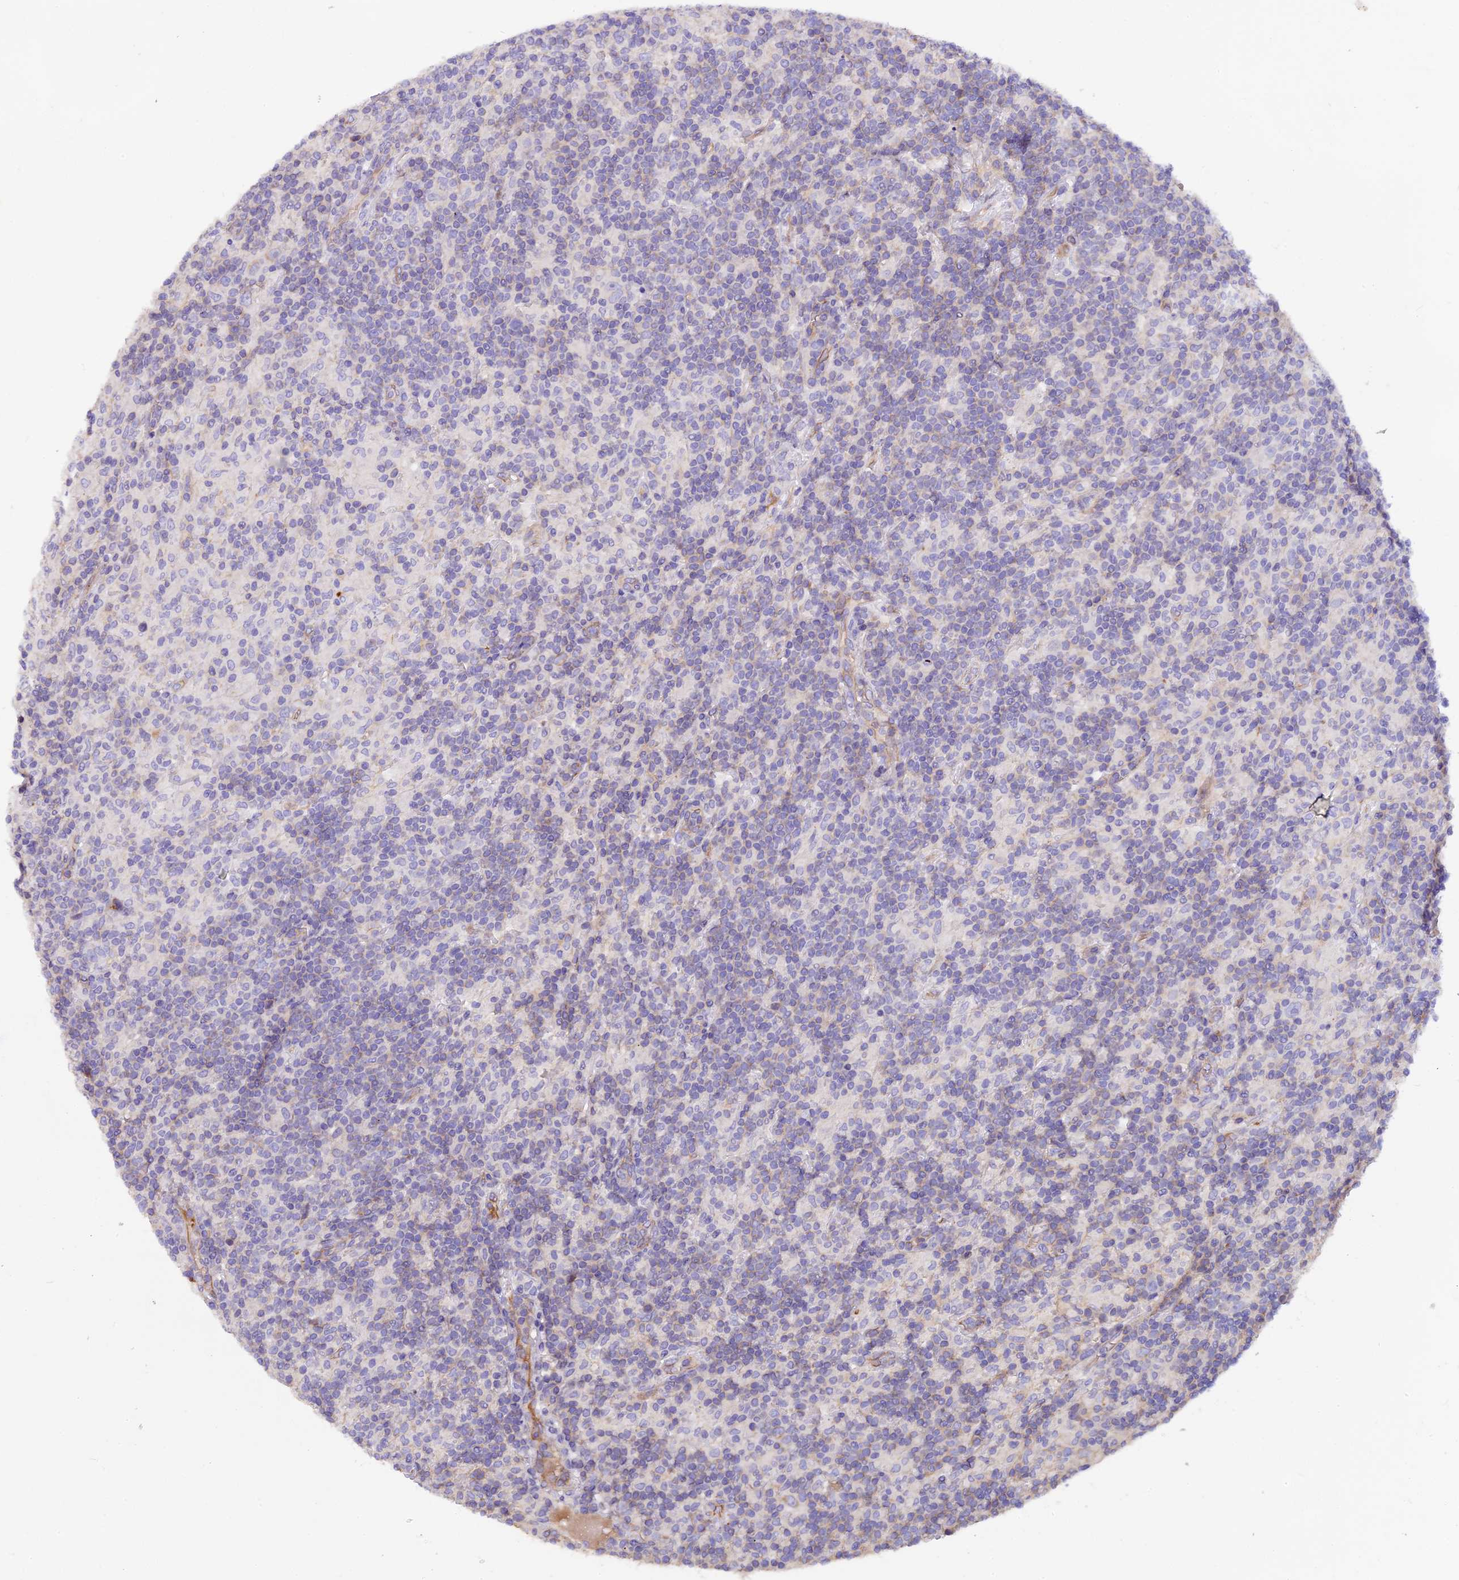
{"staining": {"intensity": "negative", "quantity": "none", "location": "none"}, "tissue": "lymphoma", "cell_type": "Tumor cells", "image_type": "cancer", "snomed": [{"axis": "morphology", "description": "Hodgkin's disease, NOS"}, {"axis": "topography", "description": "Lymph node"}], "caption": "Immunohistochemistry (IHC) micrograph of neoplastic tissue: Hodgkin's disease stained with DAB reveals no significant protein expression in tumor cells.", "gene": "ERMARD", "patient": {"sex": "male", "age": 70}}